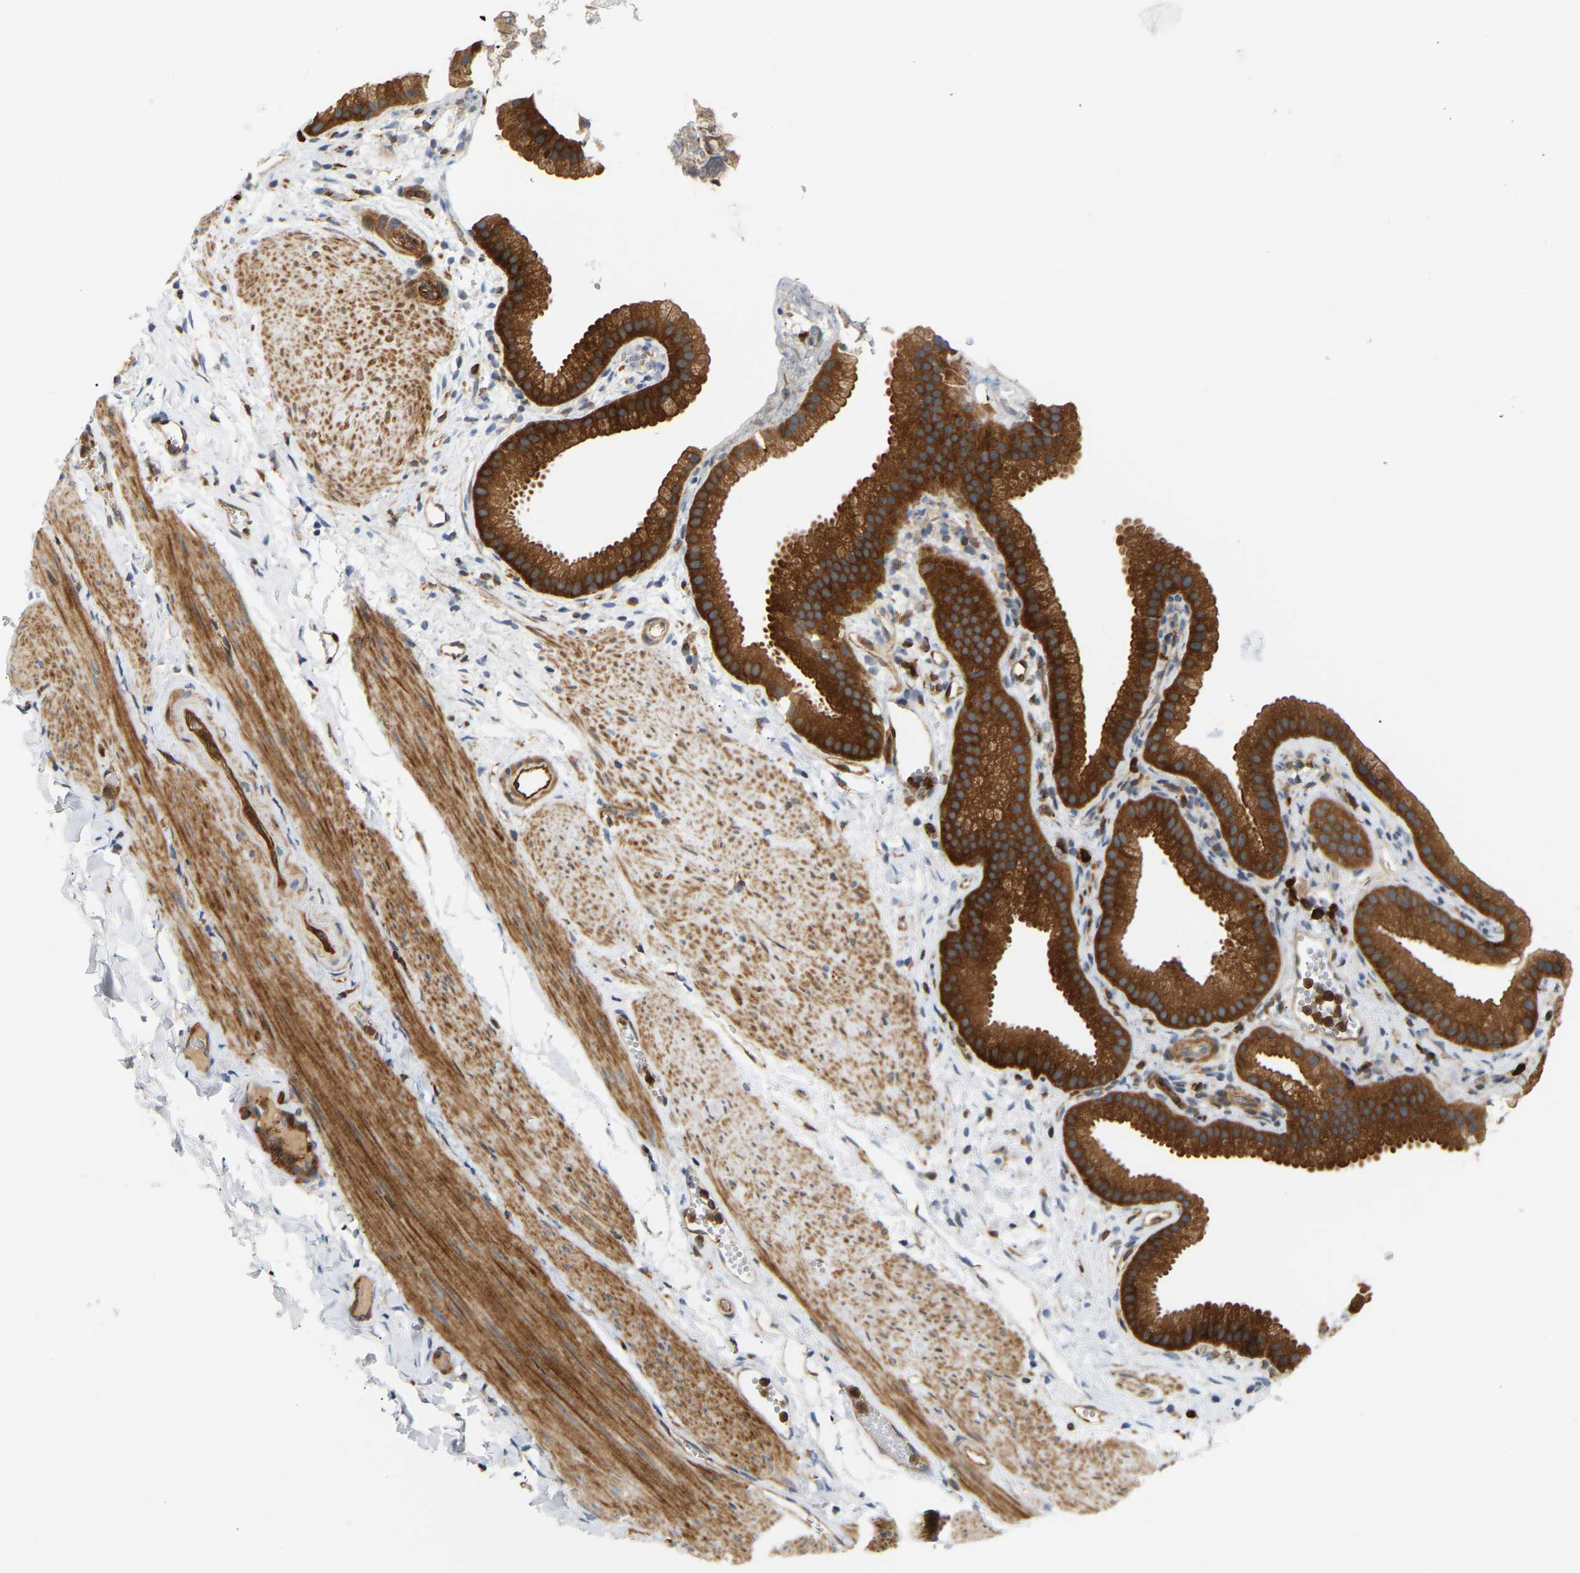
{"staining": {"intensity": "strong", "quantity": ">75%", "location": "cytoplasmic/membranous"}, "tissue": "gallbladder", "cell_type": "Glandular cells", "image_type": "normal", "snomed": [{"axis": "morphology", "description": "Normal tissue, NOS"}, {"axis": "topography", "description": "Gallbladder"}], "caption": "Immunohistochemistry (IHC) histopathology image of benign gallbladder: gallbladder stained using immunohistochemistry shows high levels of strong protein expression localized specifically in the cytoplasmic/membranous of glandular cells, appearing as a cytoplasmic/membranous brown color.", "gene": "PLCG2", "patient": {"sex": "female", "age": 64}}